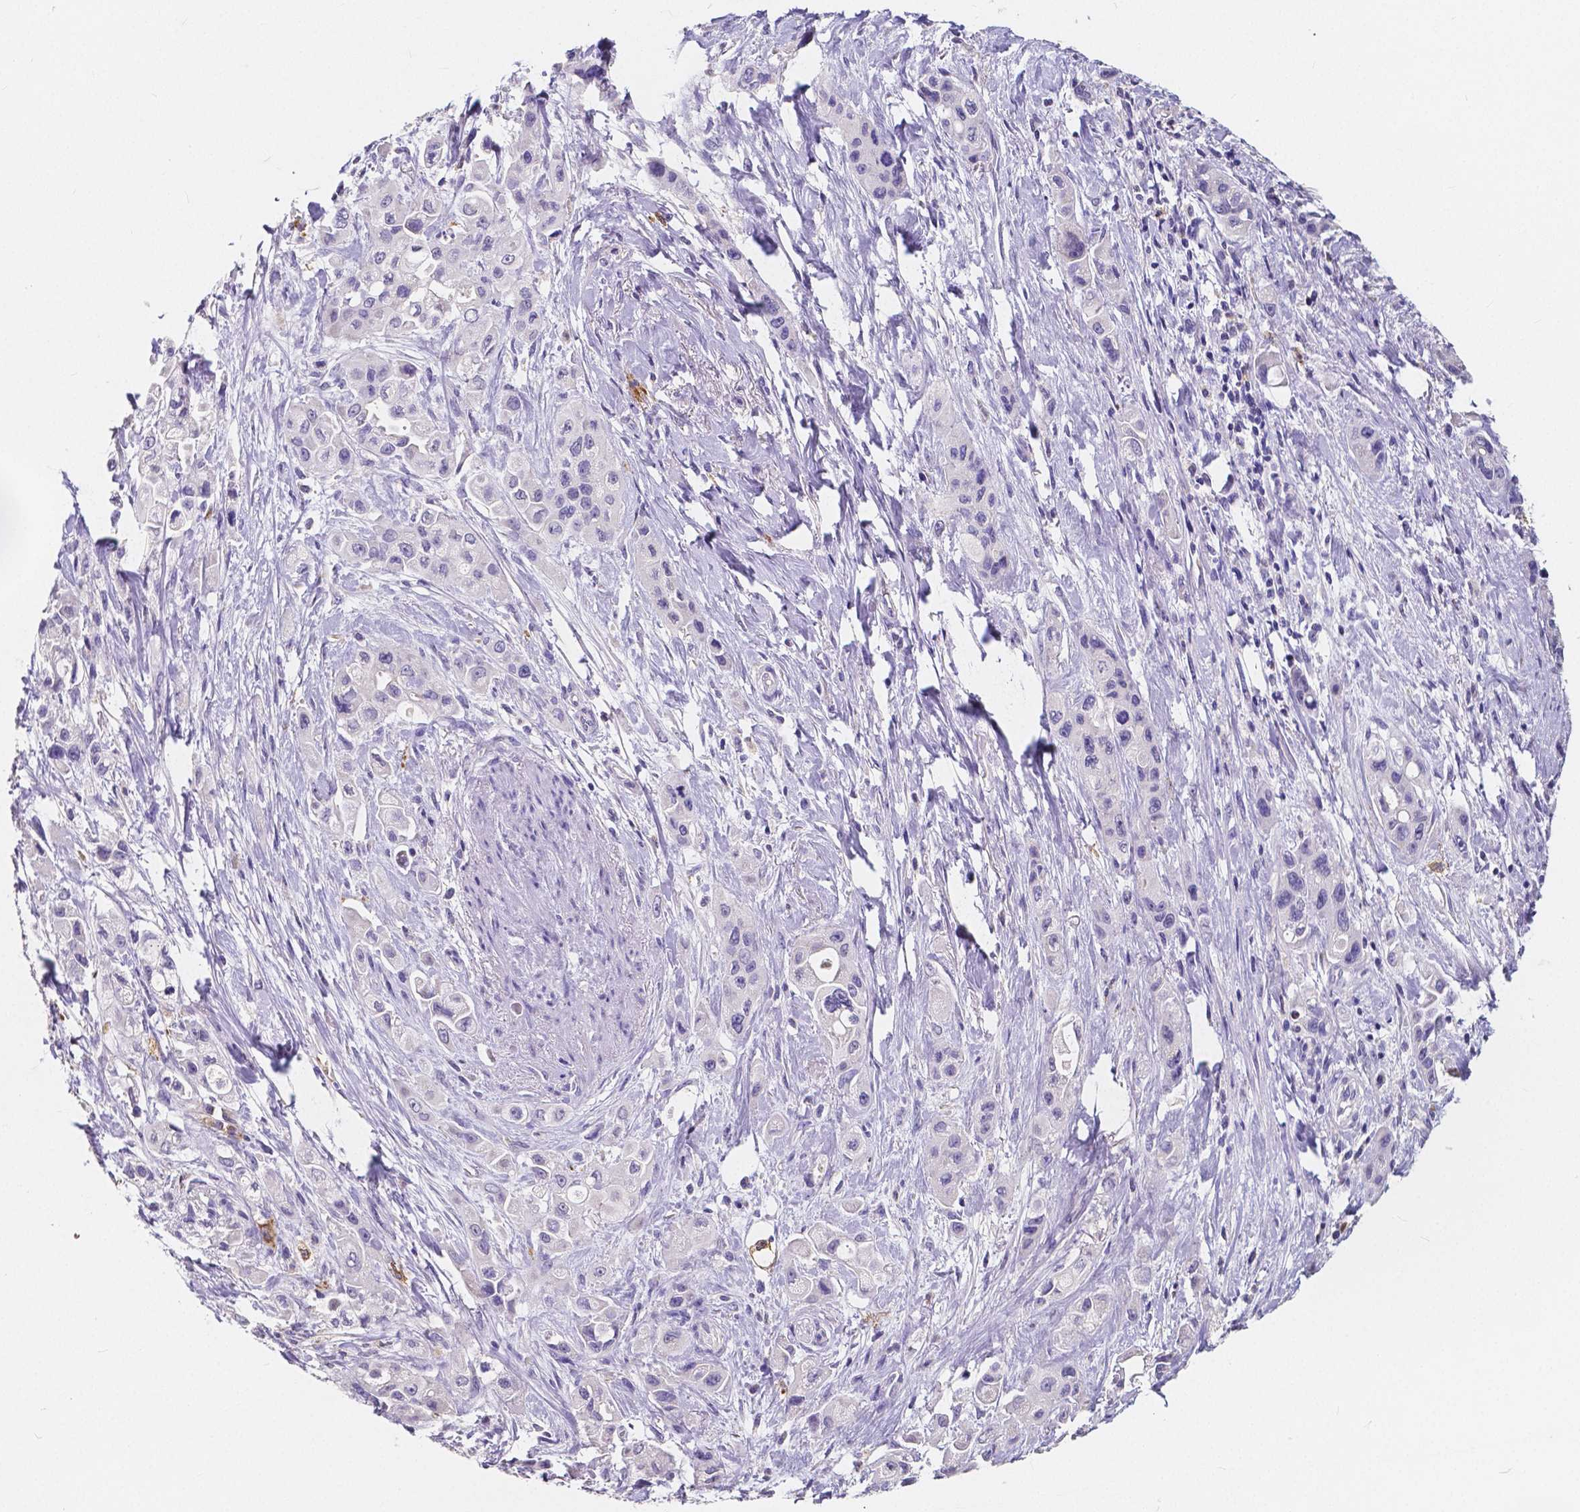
{"staining": {"intensity": "negative", "quantity": "none", "location": "none"}, "tissue": "pancreatic cancer", "cell_type": "Tumor cells", "image_type": "cancer", "snomed": [{"axis": "morphology", "description": "Adenocarcinoma, NOS"}, {"axis": "topography", "description": "Pancreas"}], "caption": "The histopathology image shows no staining of tumor cells in pancreatic adenocarcinoma.", "gene": "ACP5", "patient": {"sex": "female", "age": 66}}